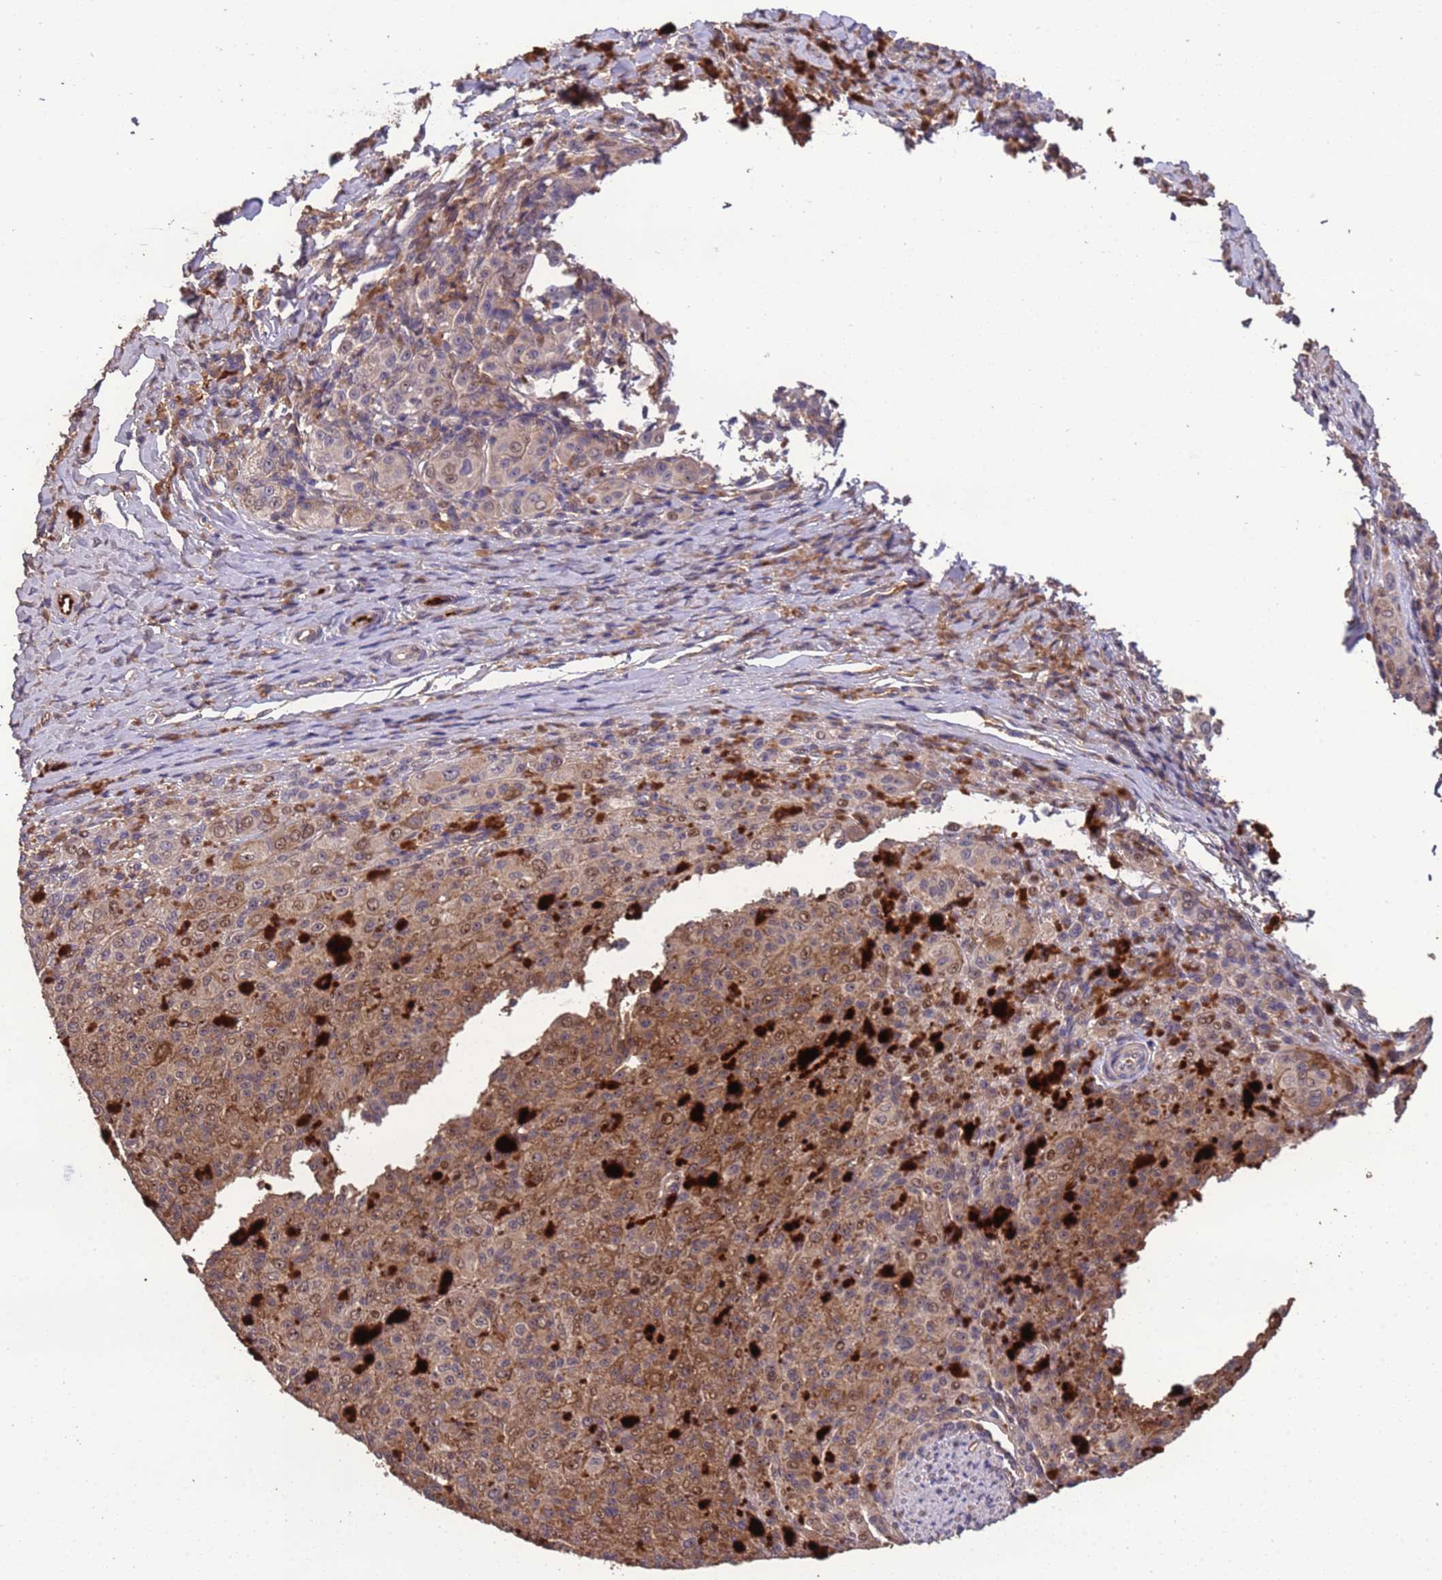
{"staining": {"intensity": "moderate", "quantity": ">75%", "location": "cytoplasmic/membranous,nuclear"}, "tissue": "melanoma", "cell_type": "Tumor cells", "image_type": "cancer", "snomed": [{"axis": "morphology", "description": "Malignant melanoma, NOS"}, {"axis": "topography", "description": "Skin"}], "caption": "A photomicrograph of human malignant melanoma stained for a protein shows moderate cytoplasmic/membranous and nuclear brown staining in tumor cells.", "gene": "CCDC184", "patient": {"sex": "female", "age": 52}}